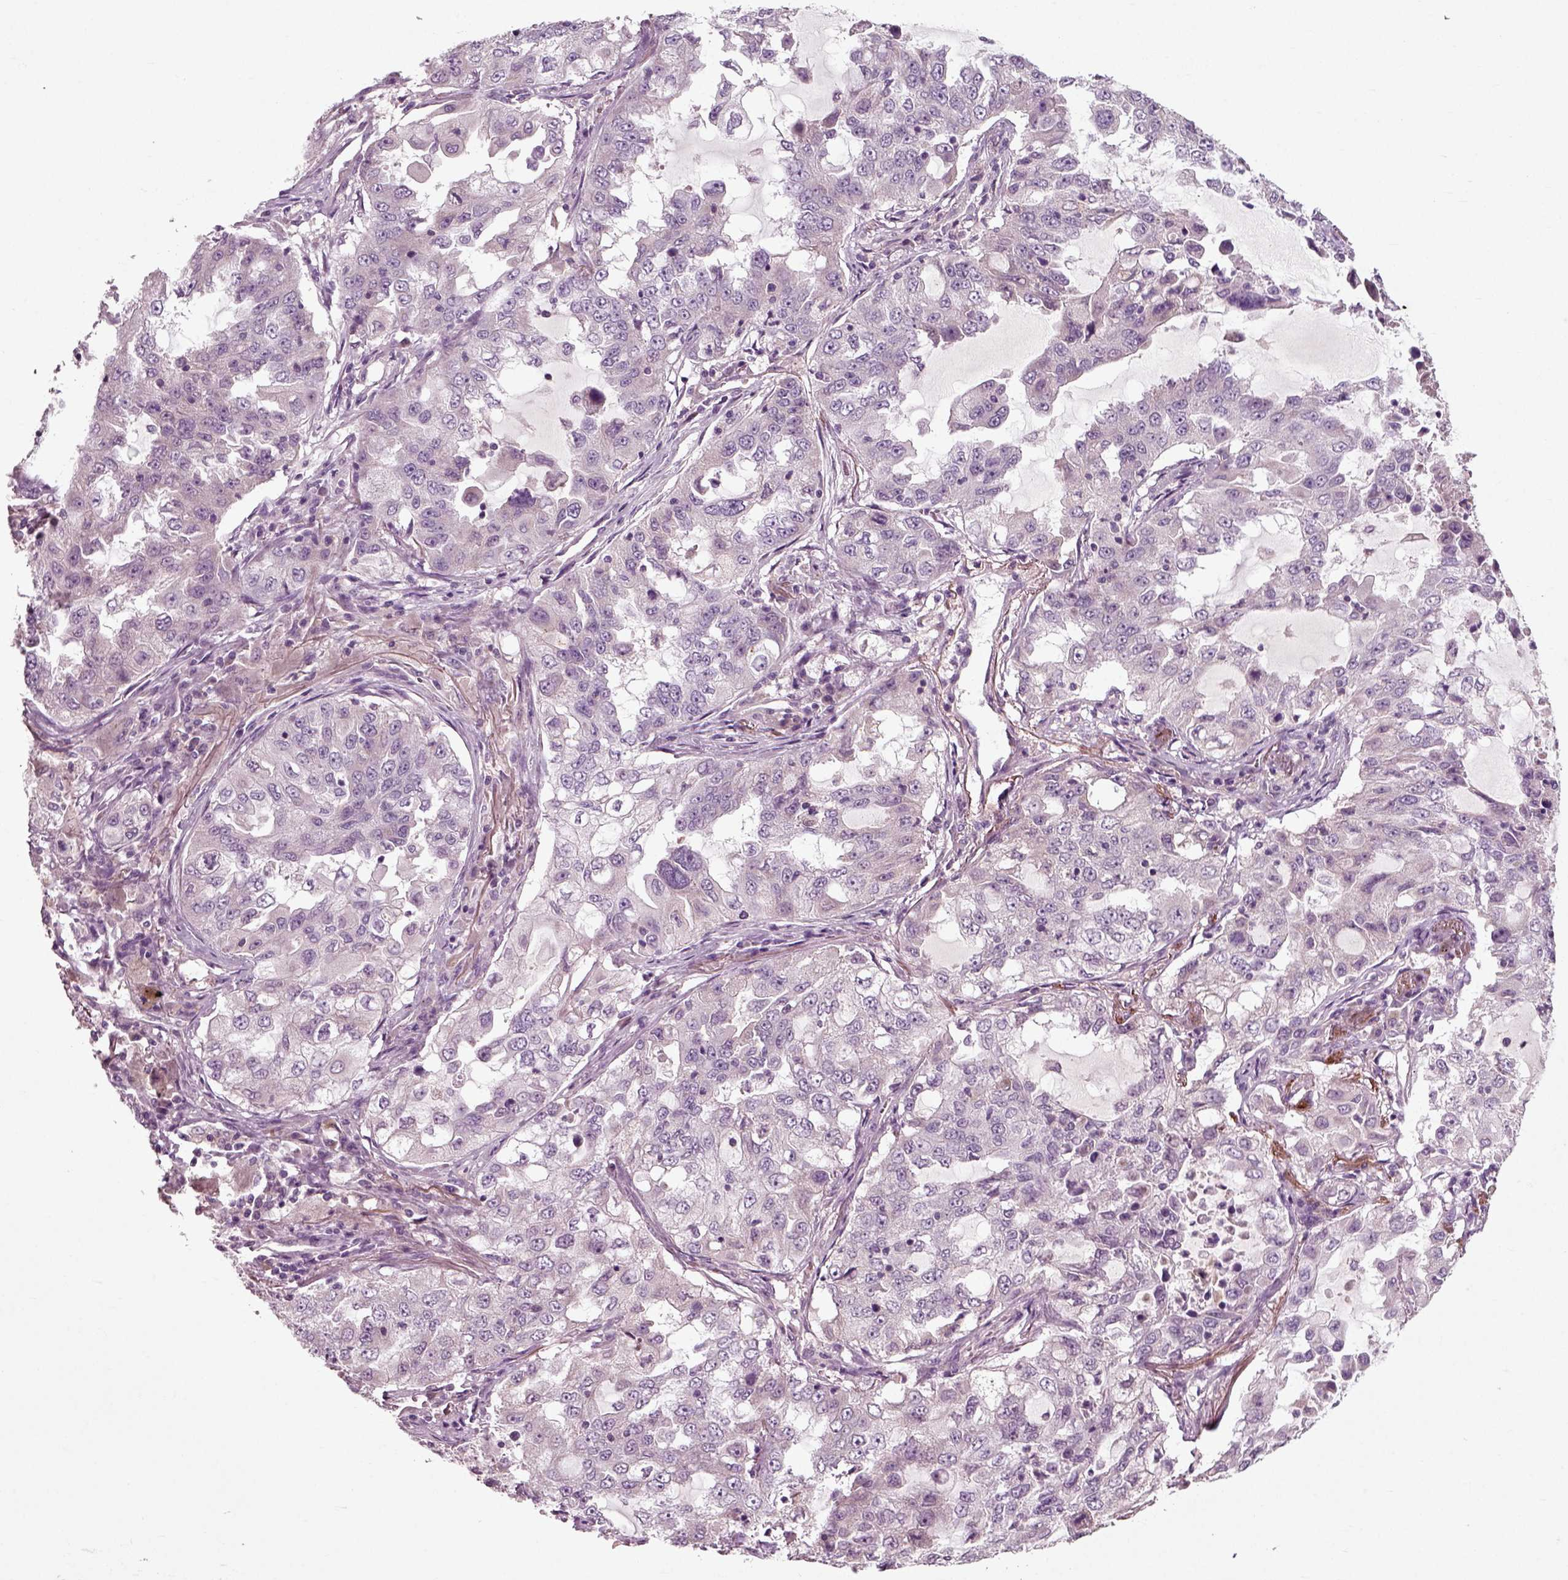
{"staining": {"intensity": "negative", "quantity": "none", "location": "none"}, "tissue": "lung cancer", "cell_type": "Tumor cells", "image_type": "cancer", "snomed": [{"axis": "morphology", "description": "Adenocarcinoma, NOS"}, {"axis": "topography", "description": "Lung"}], "caption": "This is an immunohistochemistry (IHC) micrograph of human lung cancer (adenocarcinoma). There is no expression in tumor cells.", "gene": "RND2", "patient": {"sex": "female", "age": 61}}